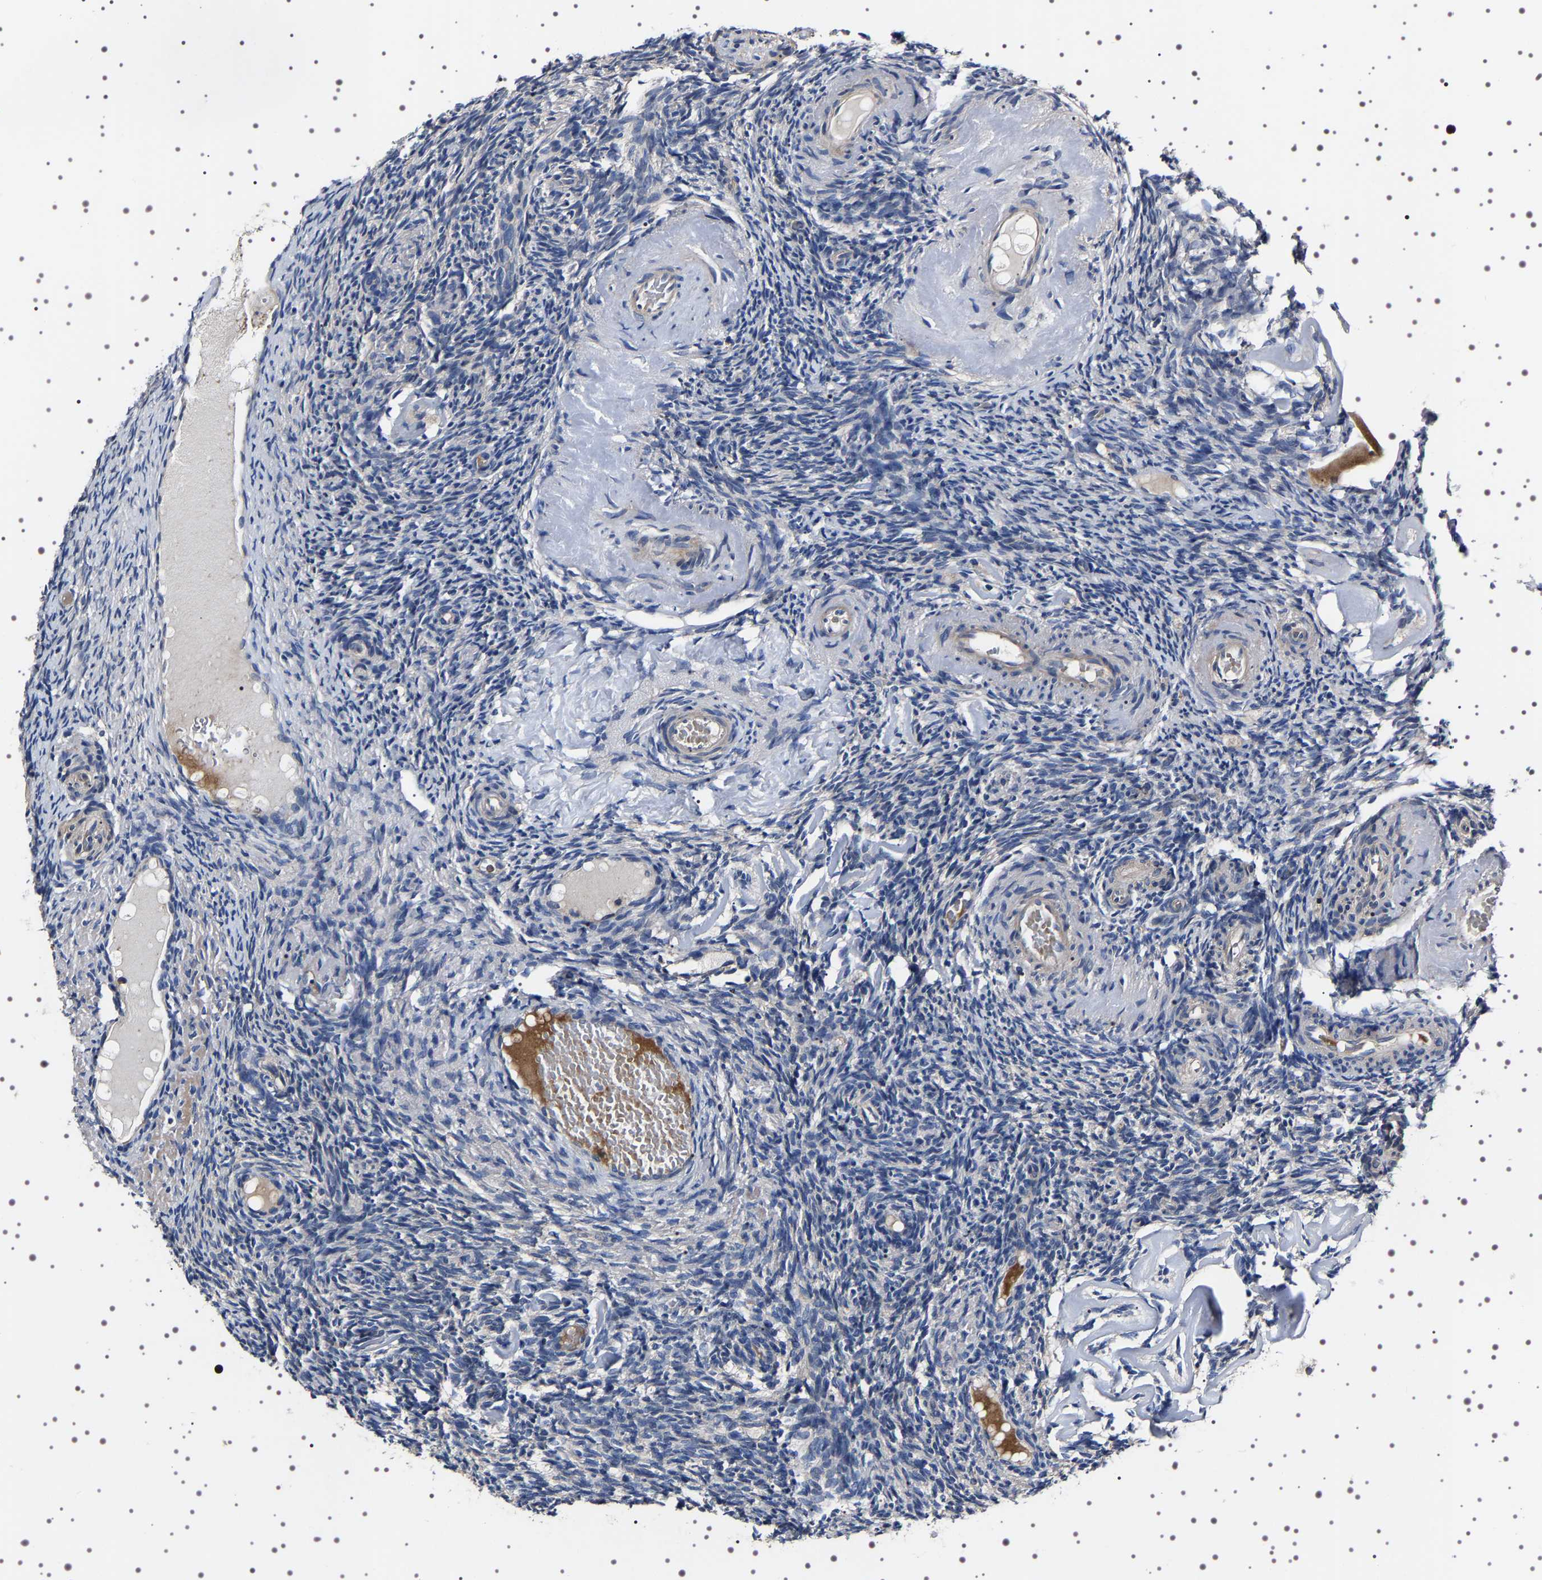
{"staining": {"intensity": "weak", "quantity": "<25%", "location": "cytoplasmic/membranous"}, "tissue": "ovary", "cell_type": "Follicle cells", "image_type": "normal", "snomed": [{"axis": "morphology", "description": "Normal tissue, NOS"}, {"axis": "topography", "description": "Ovary"}], "caption": "The IHC image has no significant staining in follicle cells of ovary. (DAB IHC visualized using brightfield microscopy, high magnification).", "gene": "TARBP1", "patient": {"sex": "female", "age": 60}}